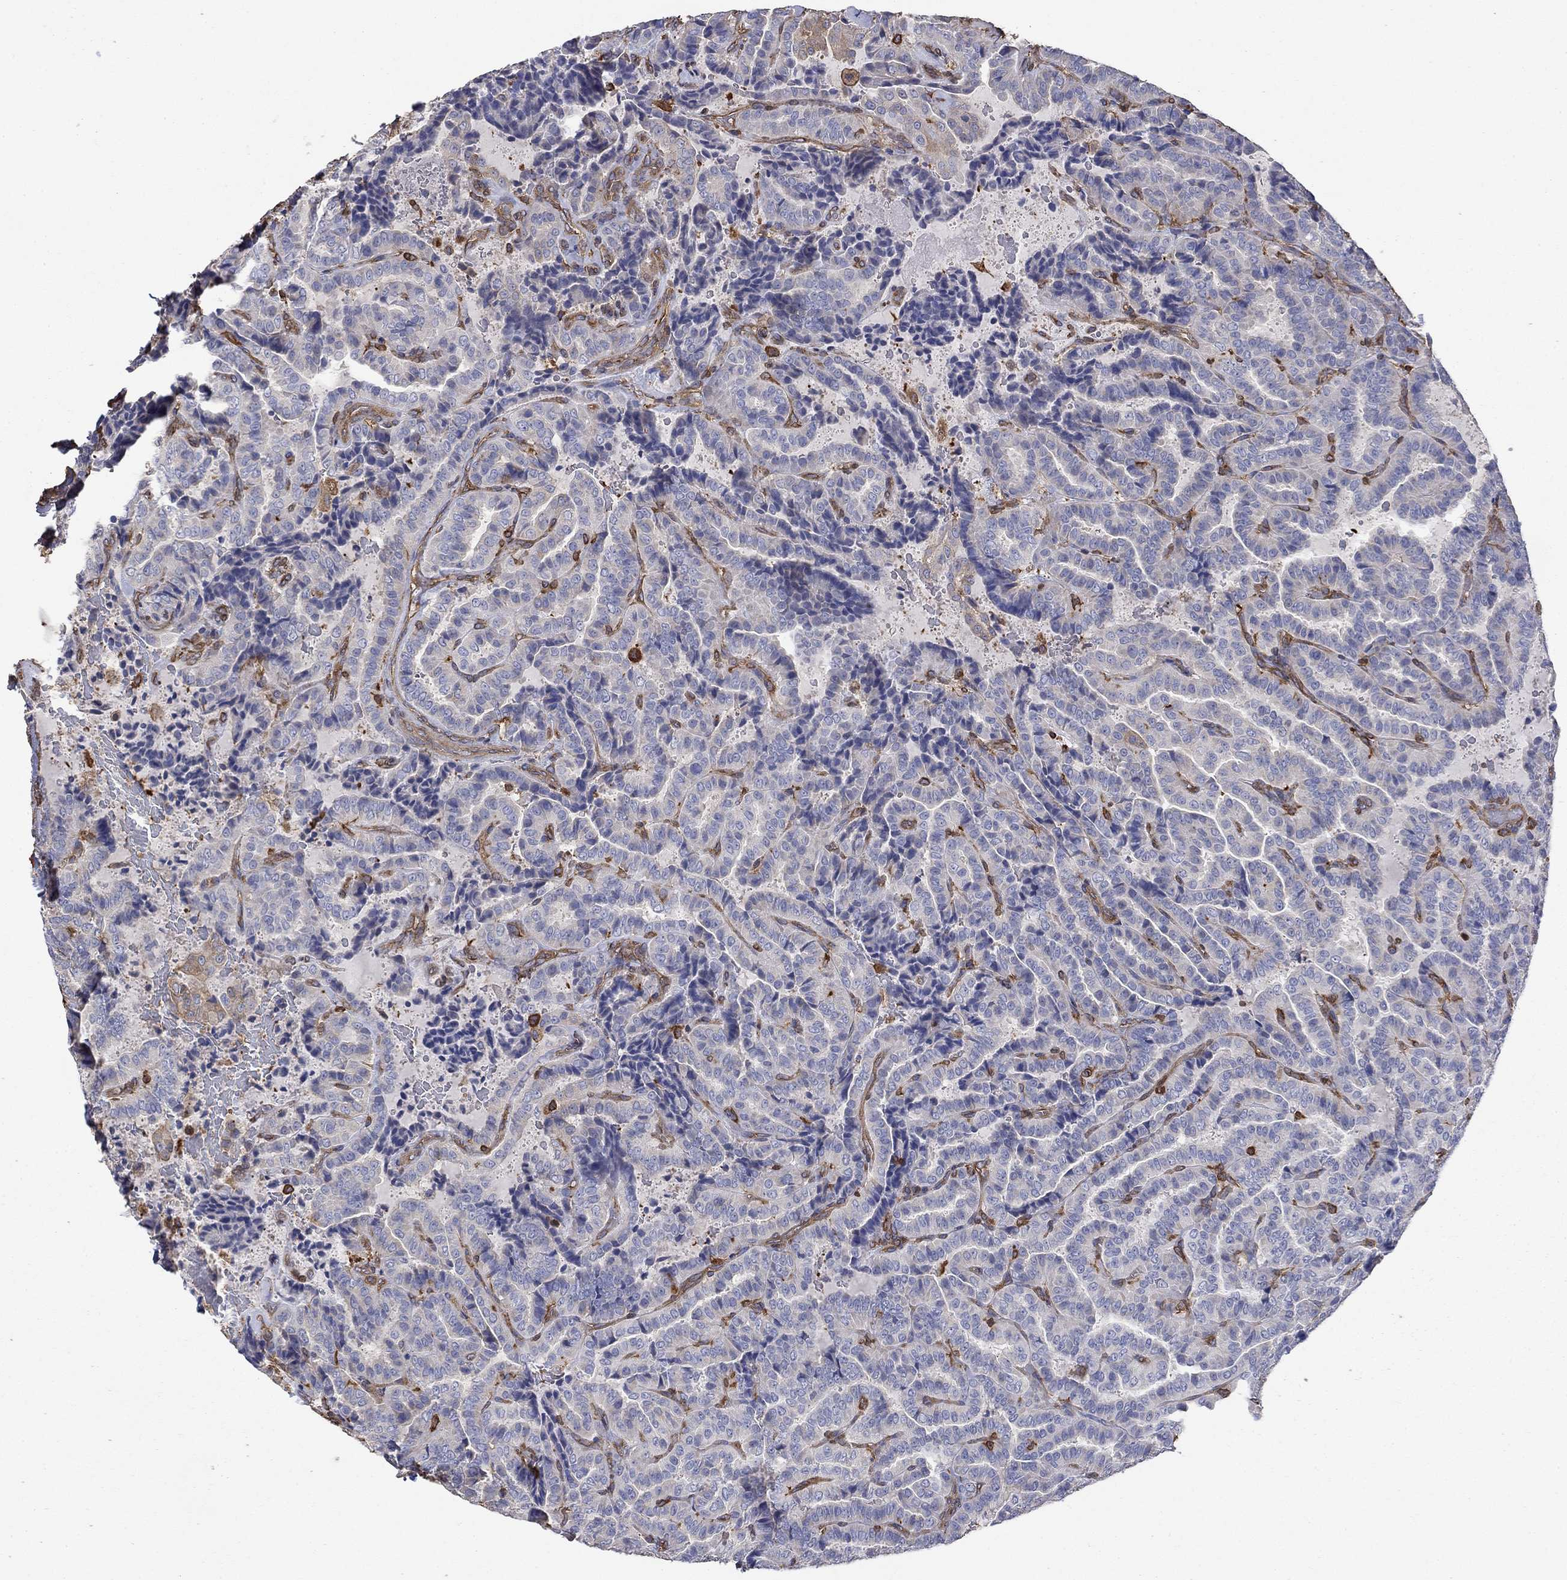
{"staining": {"intensity": "negative", "quantity": "none", "location": "none"}, "tissue": "thyroid cancer", "cell_type": "Tumor cells", "image_type": "cancer", "snomed": [{"axis": "morphology", "description": "Papillary adenocarcinoma, NOS"}, {"axis": "topography", "description": "Thyroid gland"}], "caption": "Tumor cells show no significant expression in thyroid papillary adenocarcinoma.", "gene": "DPYSL2", "patient": {"sex": "female", "age": 39}}